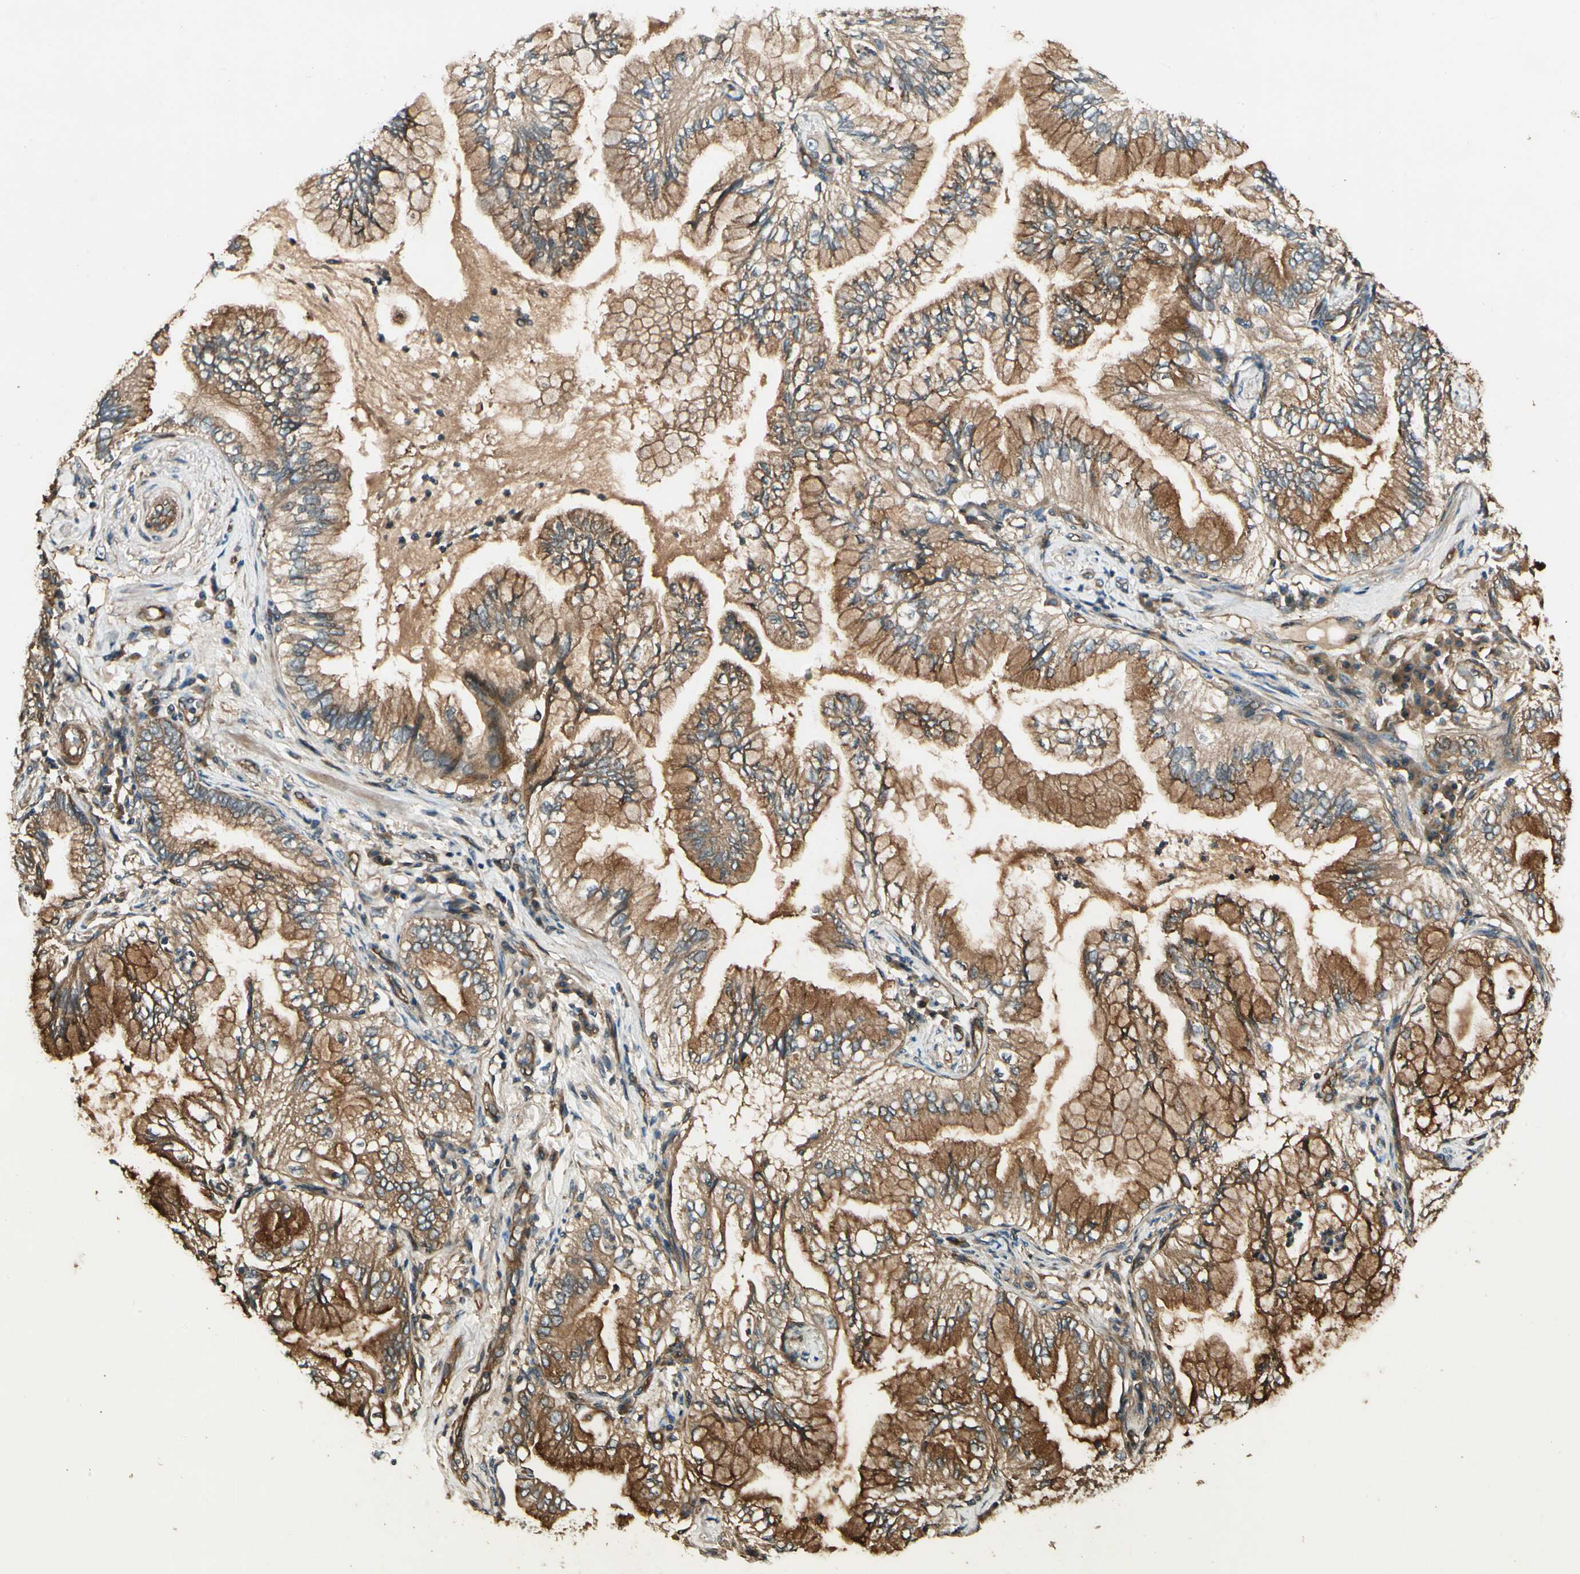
{"staining": {"intensity": "moderate", "quantity": ">75%", "location": "cytoplasmic/membranous"}, "tissue": "lung cancer", "cell_type": "Tumor cells", "image_type": "cancer", "snomed": [{"axis": "morphology", "description": "Normal tissue, NOS"}, {"axis": "morphology", "description": "Adenocarcinoma, NOS"}, {"axis": "topography", "description": "Bronchus"}, {"axis": "topography", "description": "Lung"}], "caption": "Human lung adenocarcinoma stained for a protein (brown) reveals moderate cytoplasmic/membranous positive expression in about >75% of tumor cells.", "gene": "ROCK2", "patient": {"sex": "female", "age": 70}}